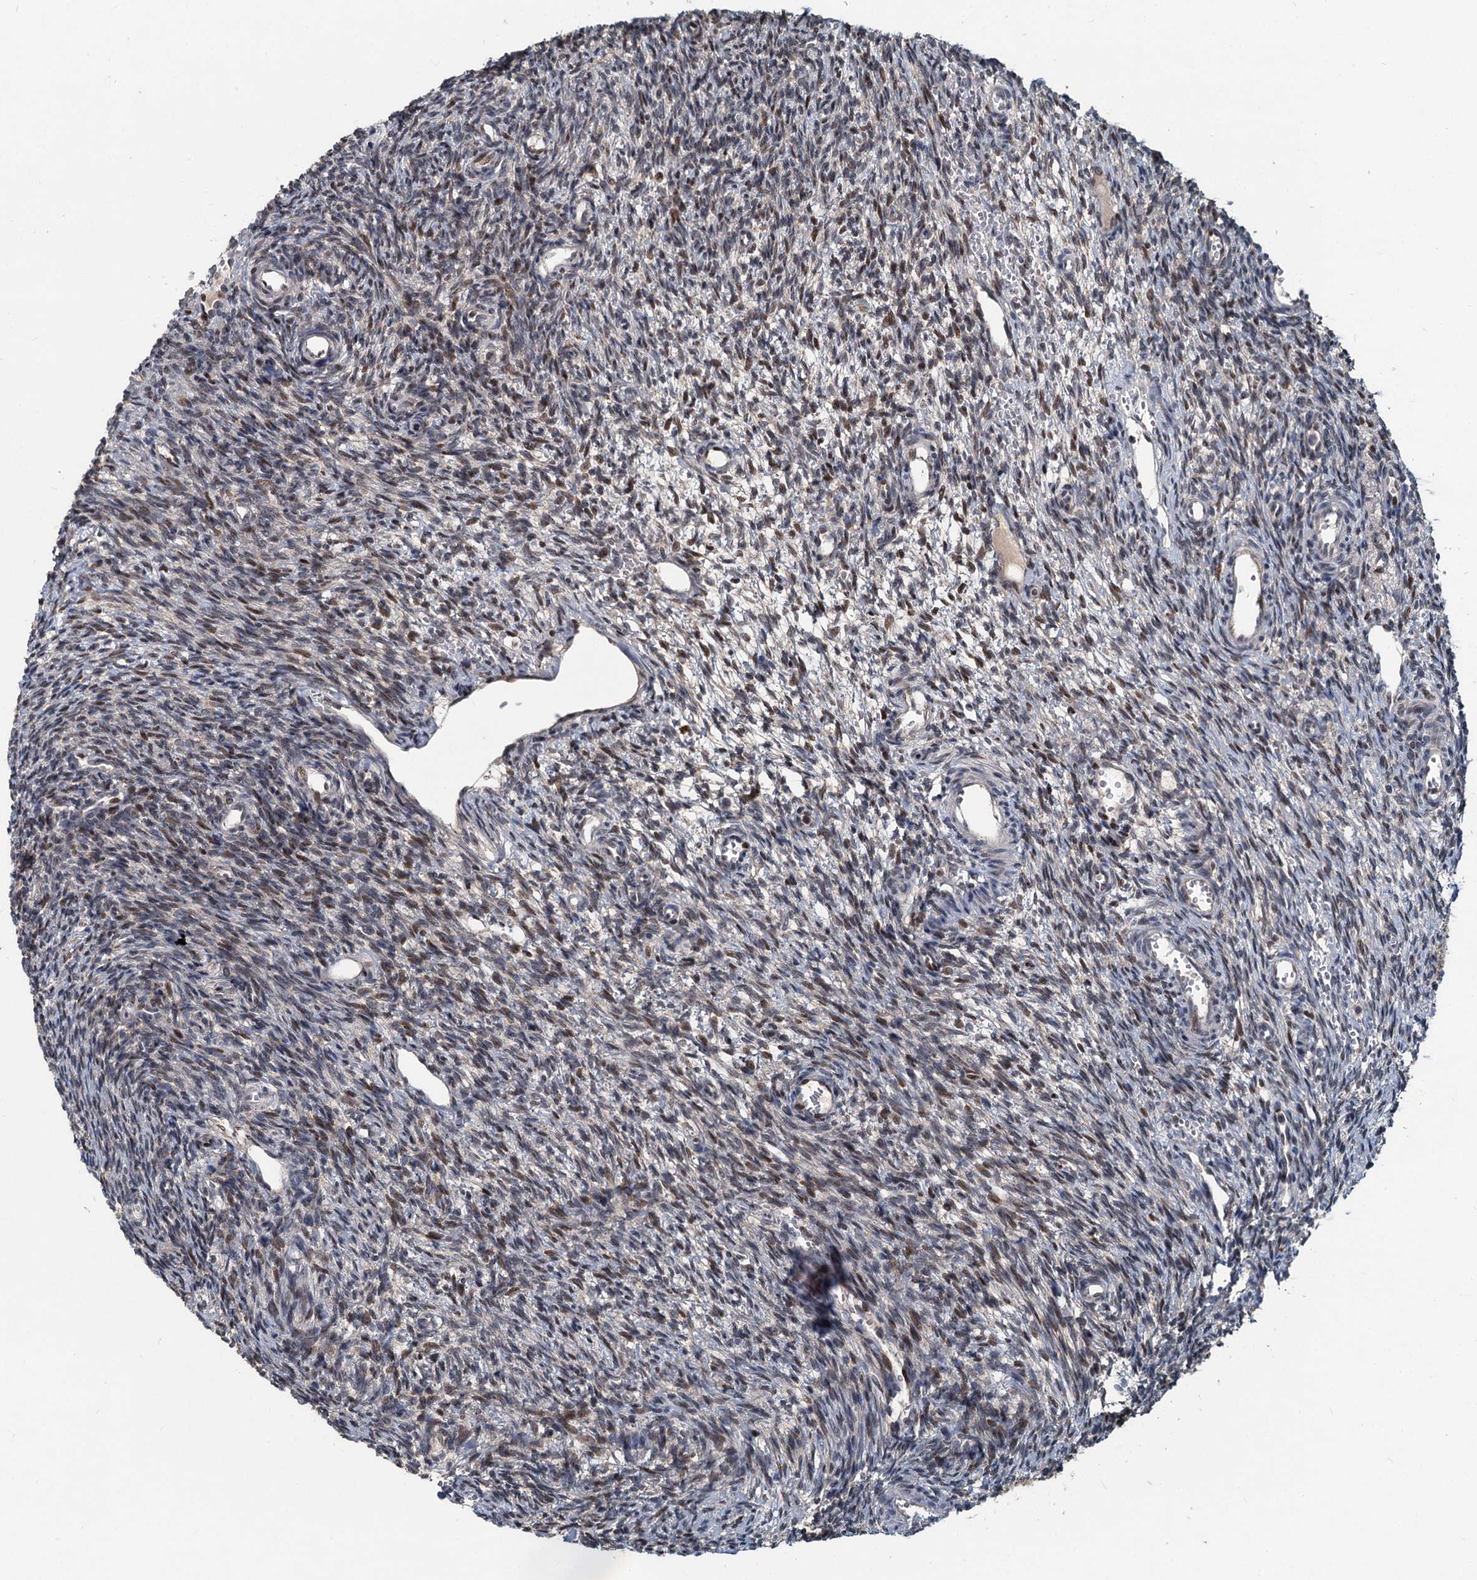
{"staining": {"intensity": "moderate", "quantity": "<25%", "location": "nuclear"}, "tissue": "ovary", "cell_type": "Ovarian stroma cells", "image_type": "normal", "snomed": [{"axis": "morphology", "description": "Normal tissue, NOS"}, {"axis": "topography", "description": "Ovary"}], "caption": "This is a micrograph of IHC staining of normal ovary, which shows moderate positivity in the nuclear of ovarian stroma cells.", "gene": "RITA1", "patient": {"sex": "female", "age": 39}}